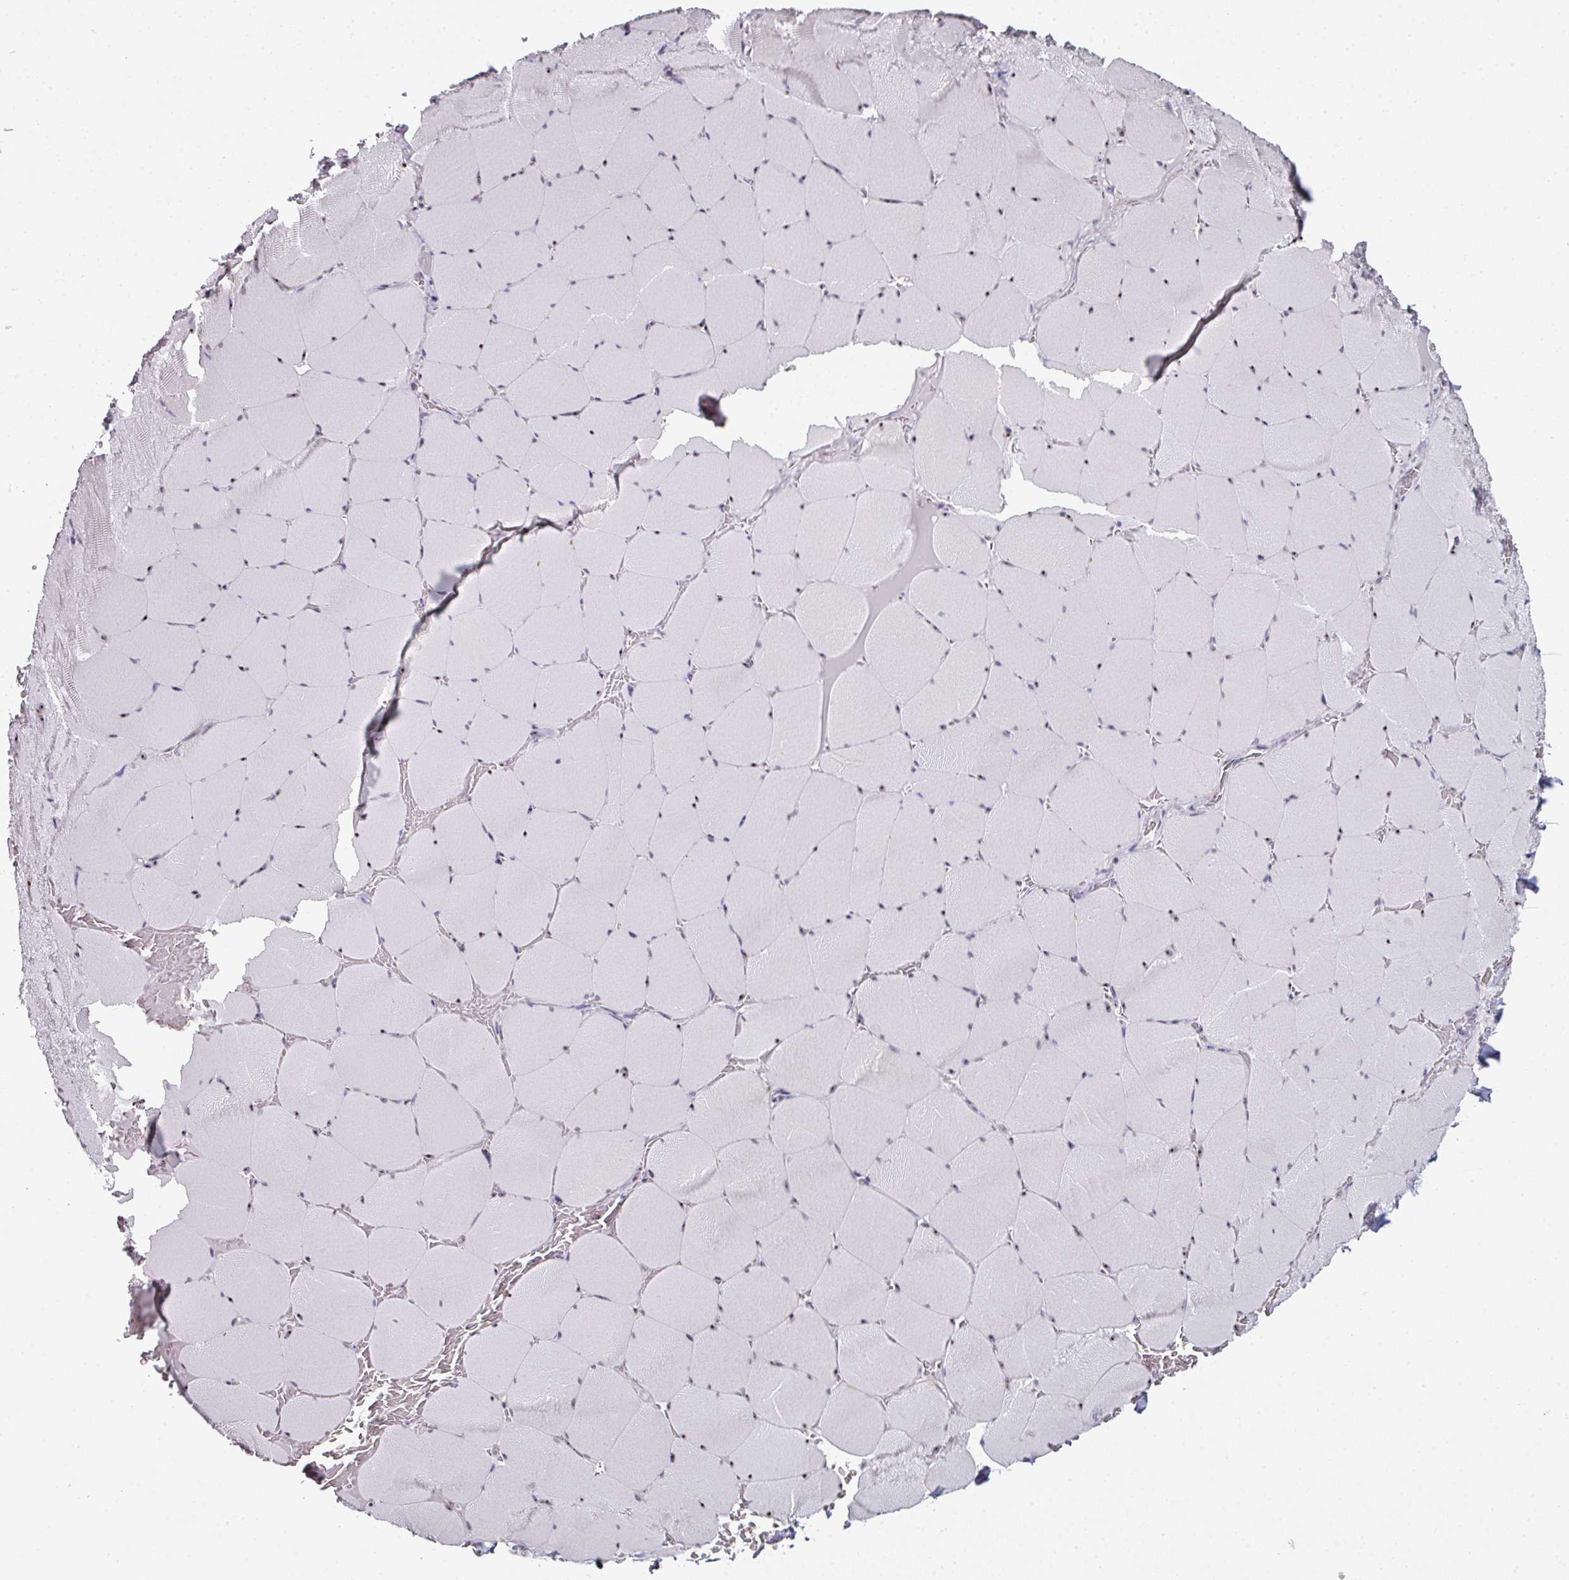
{"staining": {"intensity": "negative", "quantity": "none", "location": "none"}, "tissue": "skeletal muscle", "cell_type": "Myocytes", "image_type": "normal", "snomed": [{"axis": "morphology", "description": "Normal tissue, NOS"}, {"axis": "topography", "description": "Skeletal muscle"}, {"axis": "topography", "description": "Head-Neck"}], "caption": "Human skeletal muscle stained for a protein using immunohistochemistry (IHC) reveals no staining in myocytes.", "gene": "NACC2", "patient": {"sex": "male", "age": 66}}